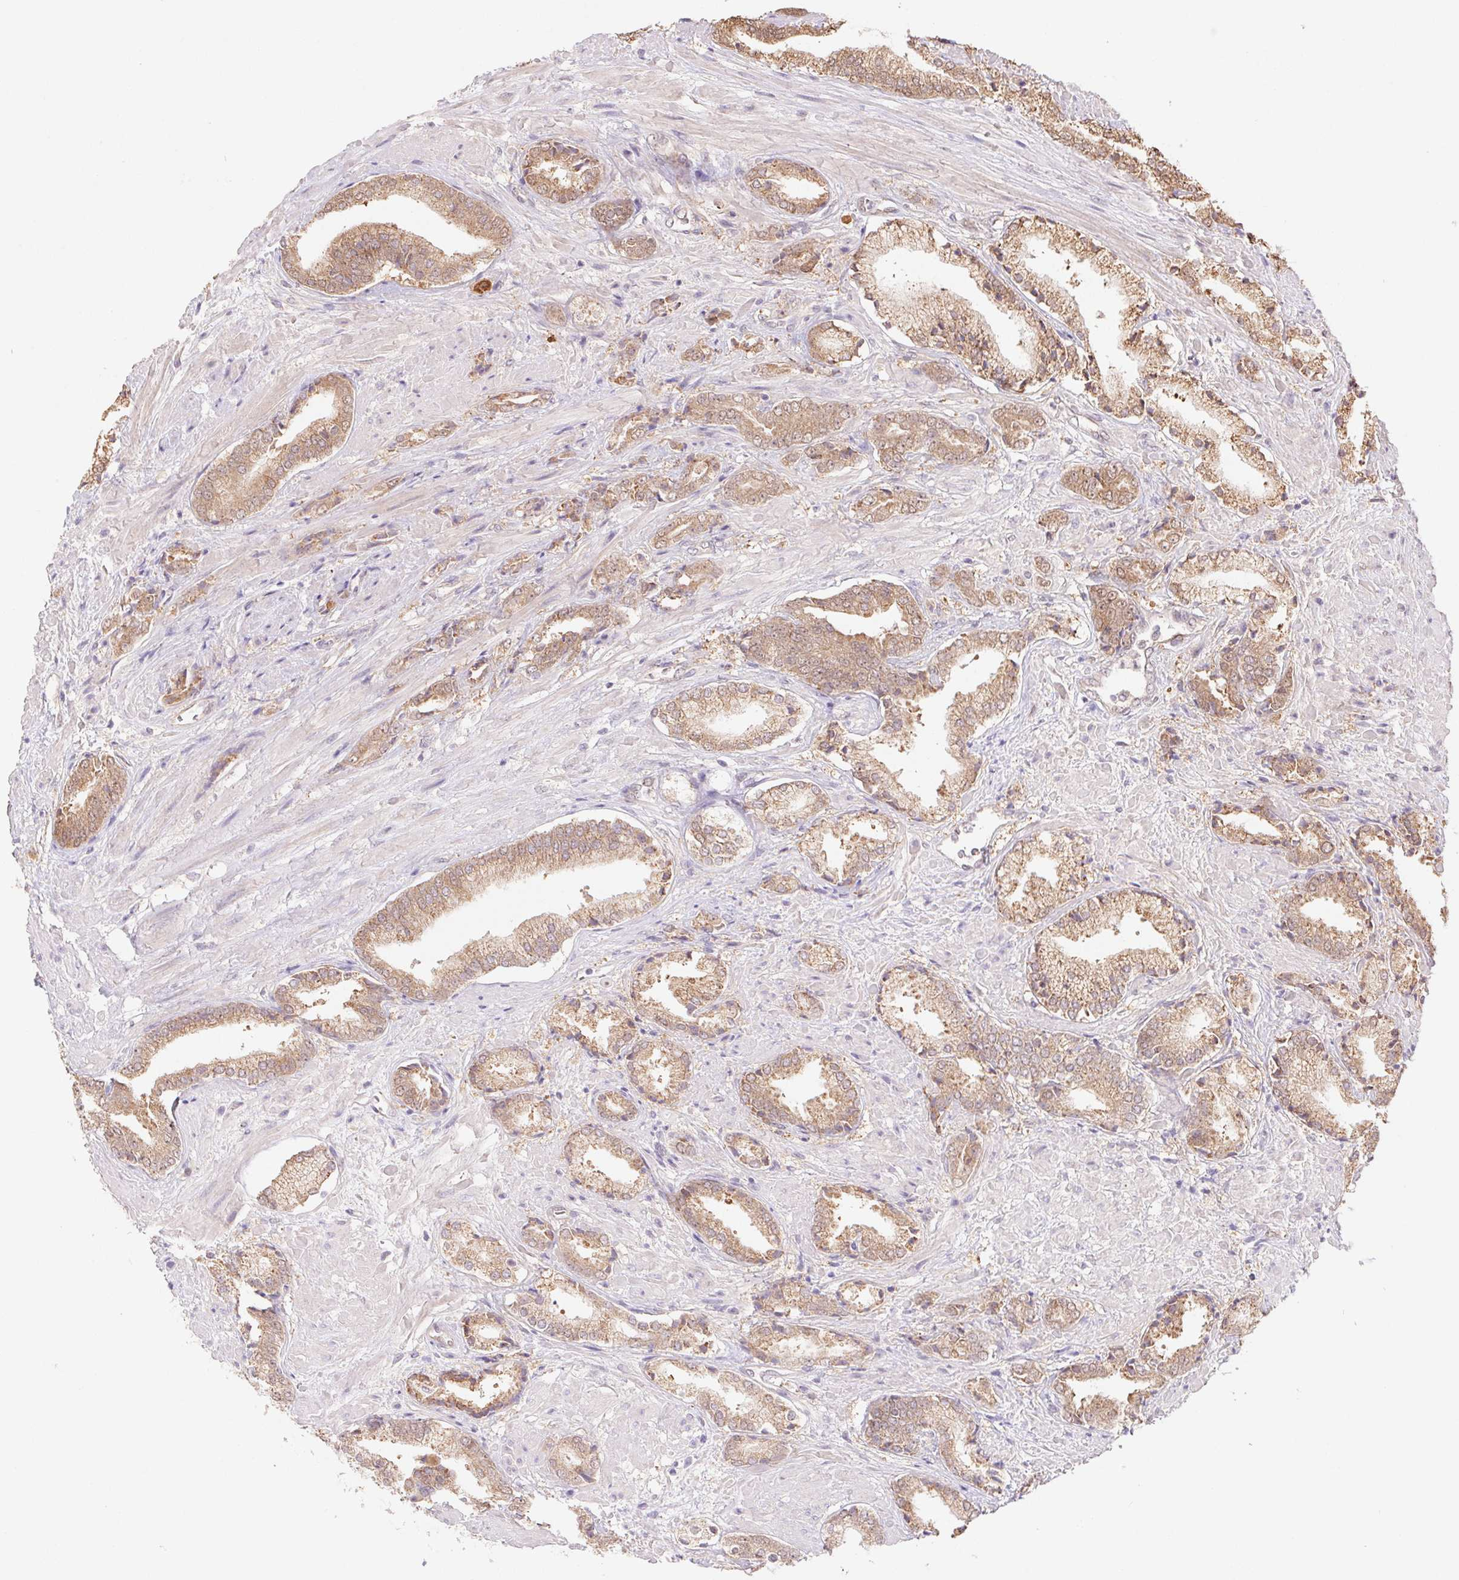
{"staining": {"intensity": "weak", "quantity": ">75%", "location": "cytoplasmic/membranous"}, "tissue": "prostate cancer", "cell_type": "Tumor cells", "image_type": "cancer", "snomed": [{"axis": "morphology", "description": "Adenocarcinoma, High grade"}, {"axis": "topography", "description": "Prostate"}], "caption": "Prostate cancer (adenocarcinoma (high-grade)) was stained to show a protein in brown. There is low levels of weak cytoplasmic/membranous staining in about >75% of tumor cells.", "gene": "RRM1", "patient": {"sex": "male", "age": 56}}